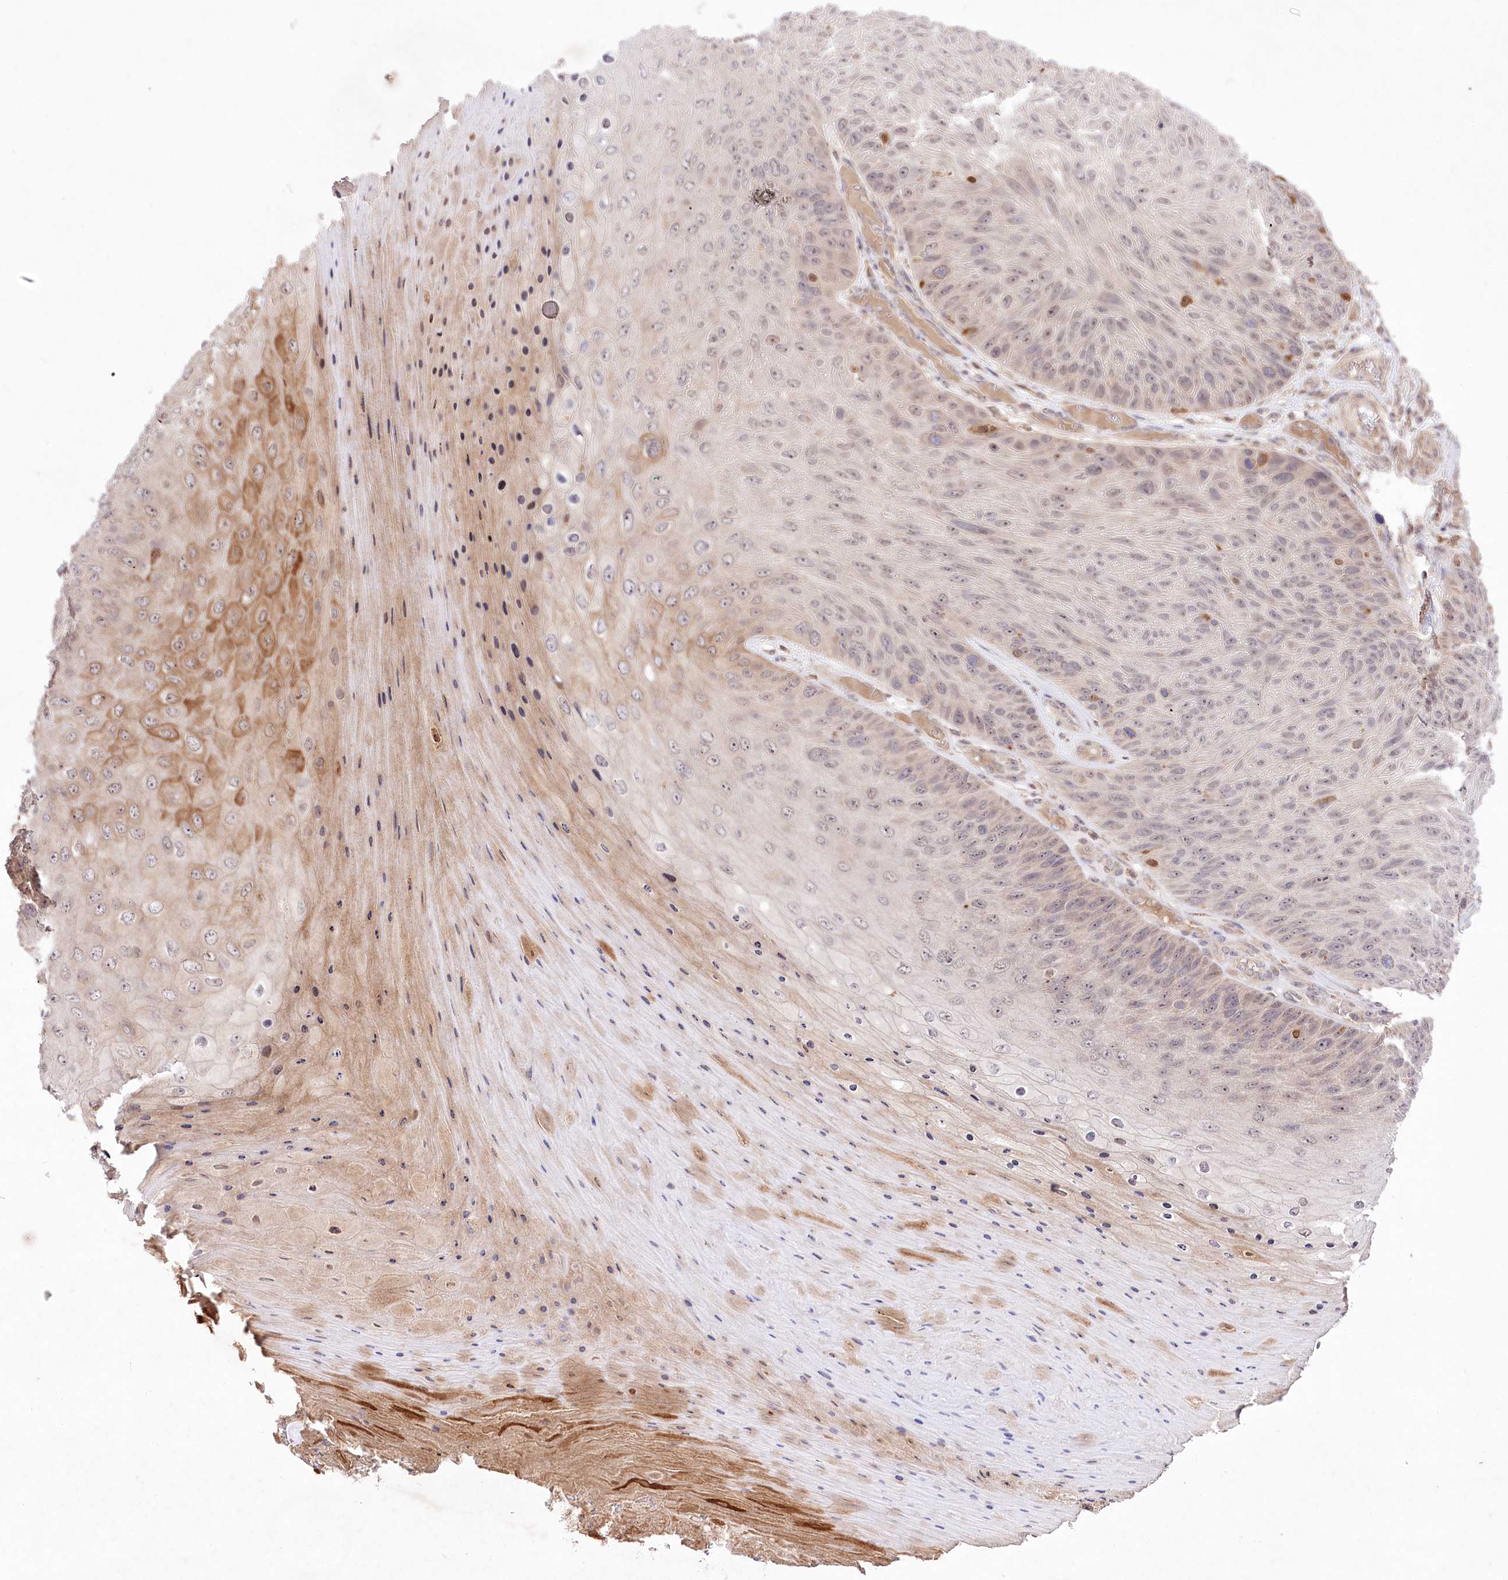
{"staining": {"intensity": "weak", "quantity": "25%-75%", "location": "cytoplasmic/membranous,nuclear"}, "tissue": "skin cancer", "cell_type": "Tumor cells", "image_type": "cancer", "snomed": [{"axis": "morphology", "description": "Squamous cell carcinoma, NOS"}, {"axis": "topography", "description": "Skin"}], "caption": "A low amount of weak cytoplasmic/membranous and nuclear positivity is appreciated in about 25%-75% of tumor cells in skin cancer tissue.", "gene": "HELT", "patient": {"sex": "female", "age": 88}}